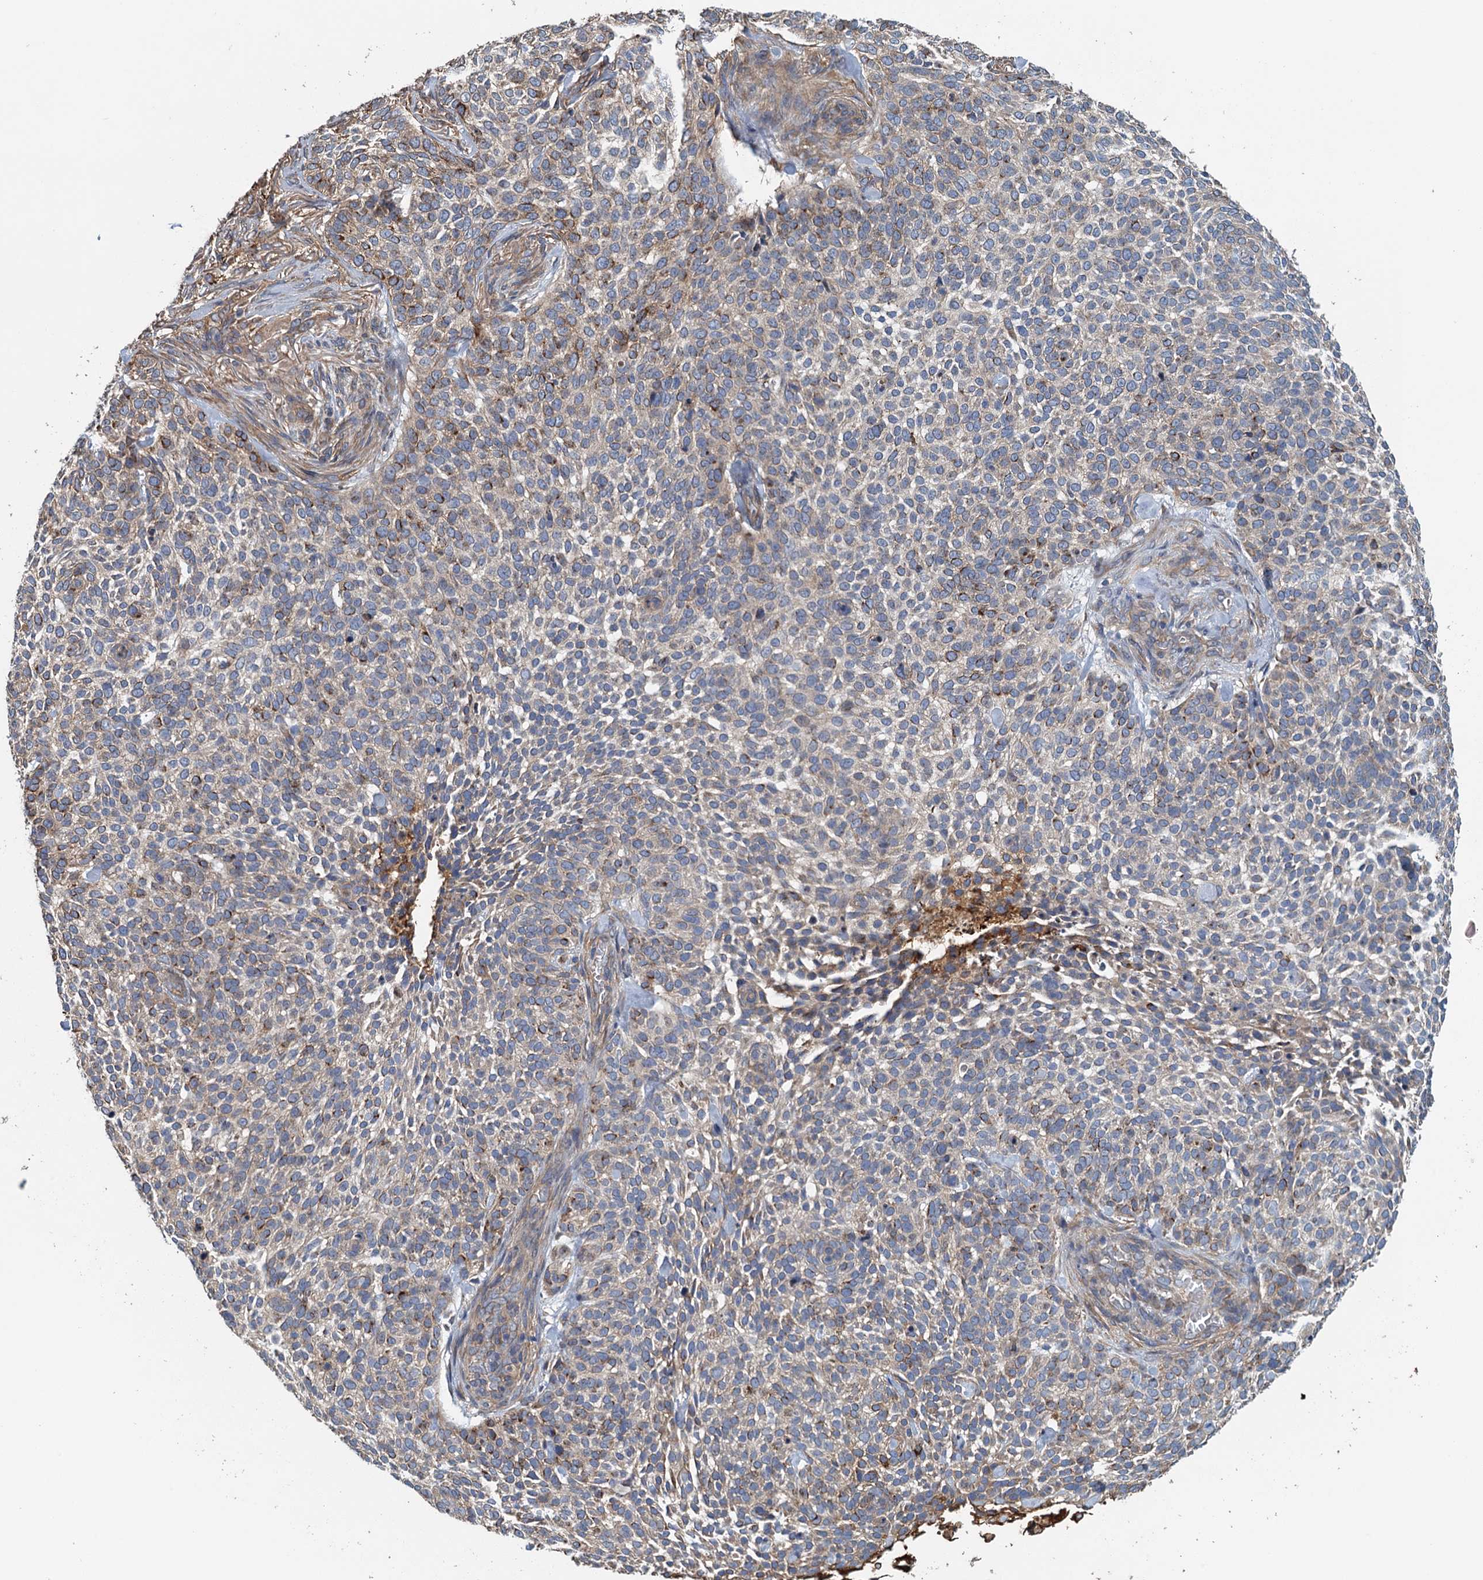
{"staining": {"intensity": "weak", "quantity": "<25%", "location": "cytoplasmic/membranous"}, "tissue": "skin cancer", "cell_type": "Tumor cells", "image_type": "cancer", "snomed": [{"axis": "morphology", "description": "Basal cell carcinoma"}, {"axis": "topography", "description": "Skin"}], "caption": "There is no significant expression in tumor cells of skin basal cell carcinoma.", "gene": "MEAK7", "patient": {"sex": "female", "age": 64}}